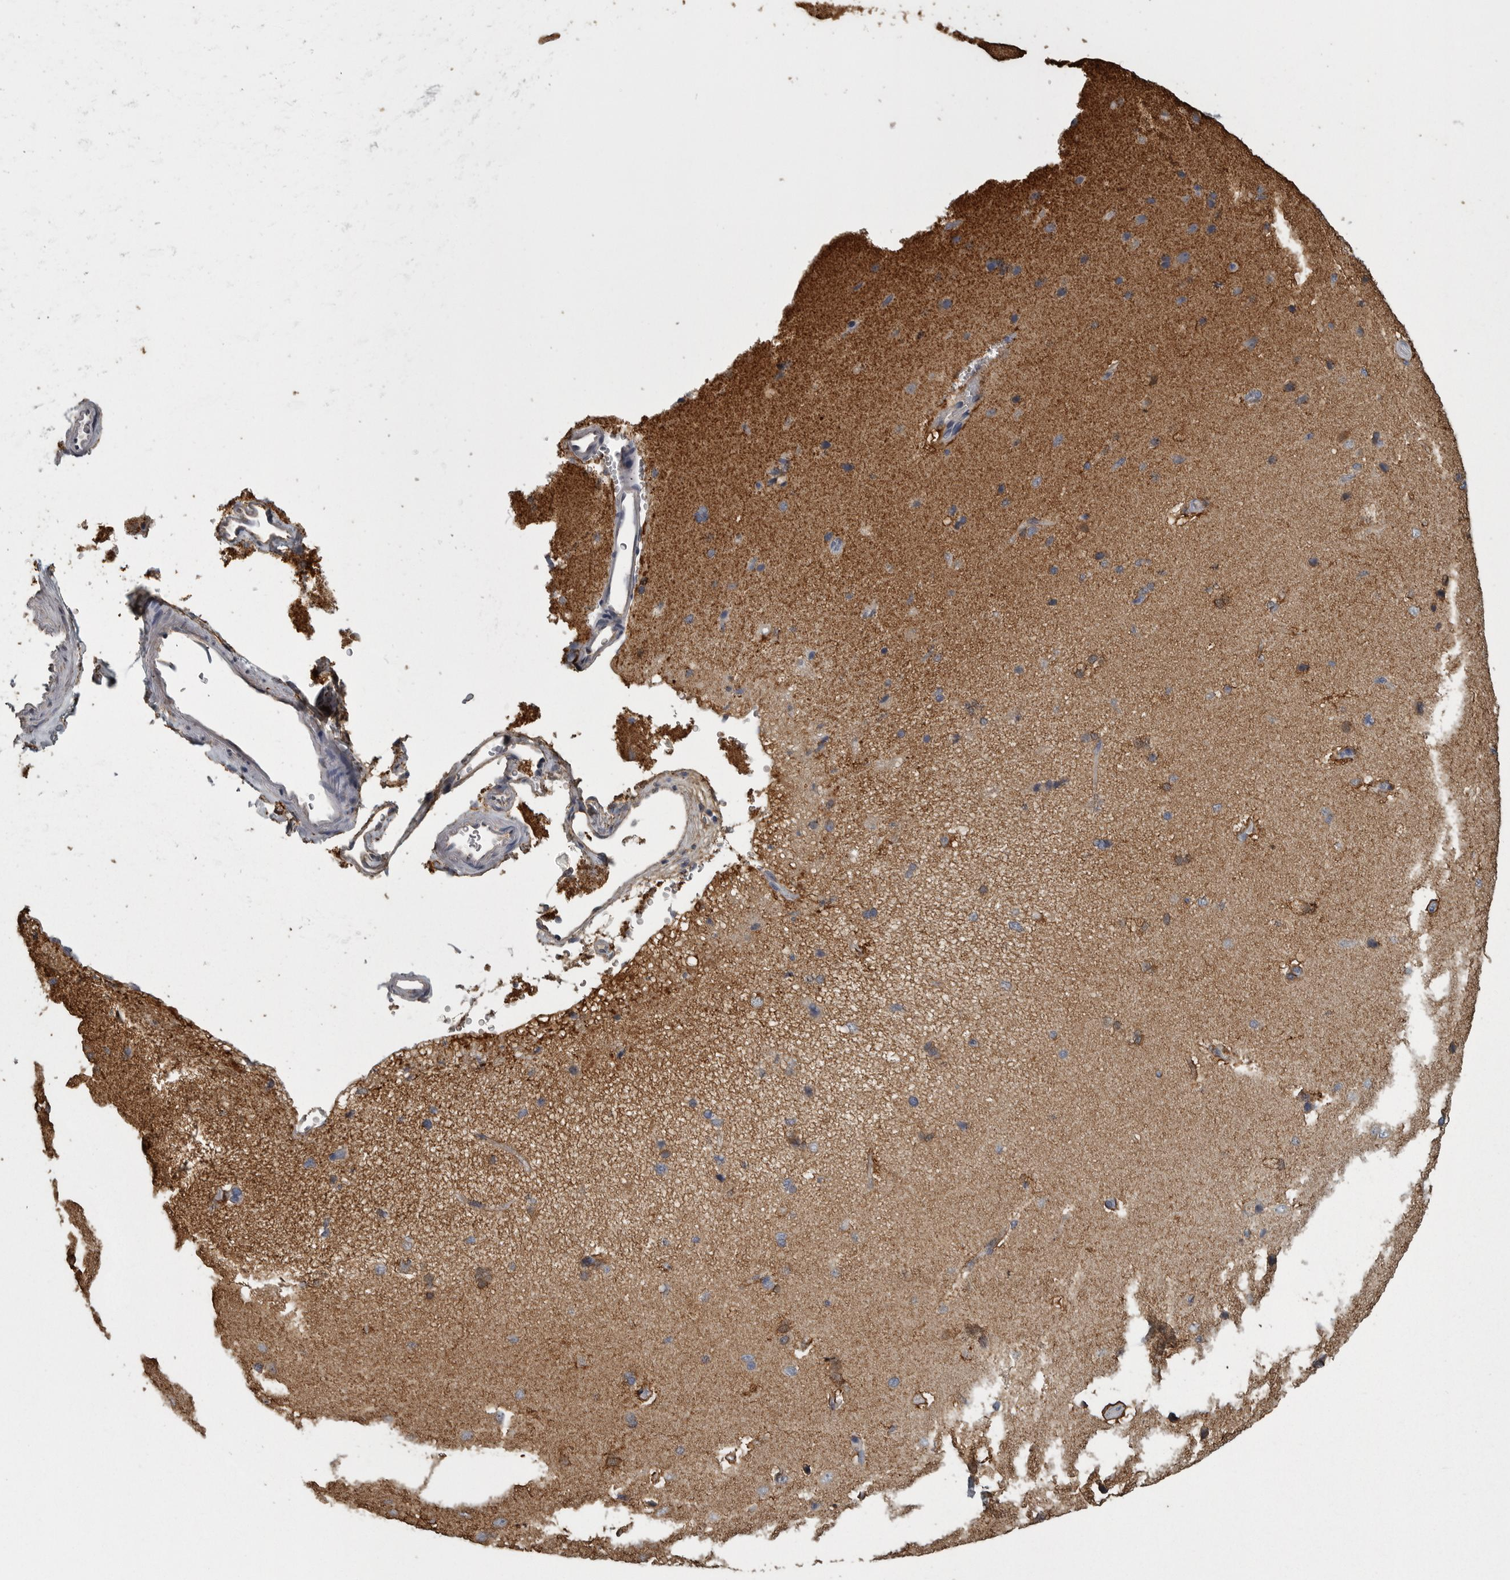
{"staining": {"intensity": "negative", "quantity": "none", "location": "none"}, "tissue": "cerebral cortex", "cell_type": "Endothelial cells", "image_type": "normal", "snomed": [{"axis": "morphology", "description": "Normal tissue, NOS"}, {"axis": "topography", "description": "Cerebral cortex"}], "caption": "Protein analysis of normal cerebral cortex shows no significant expression in endothelial cells.", "gene": "FRK", "patient": {"sex": "male", "age": 62}}